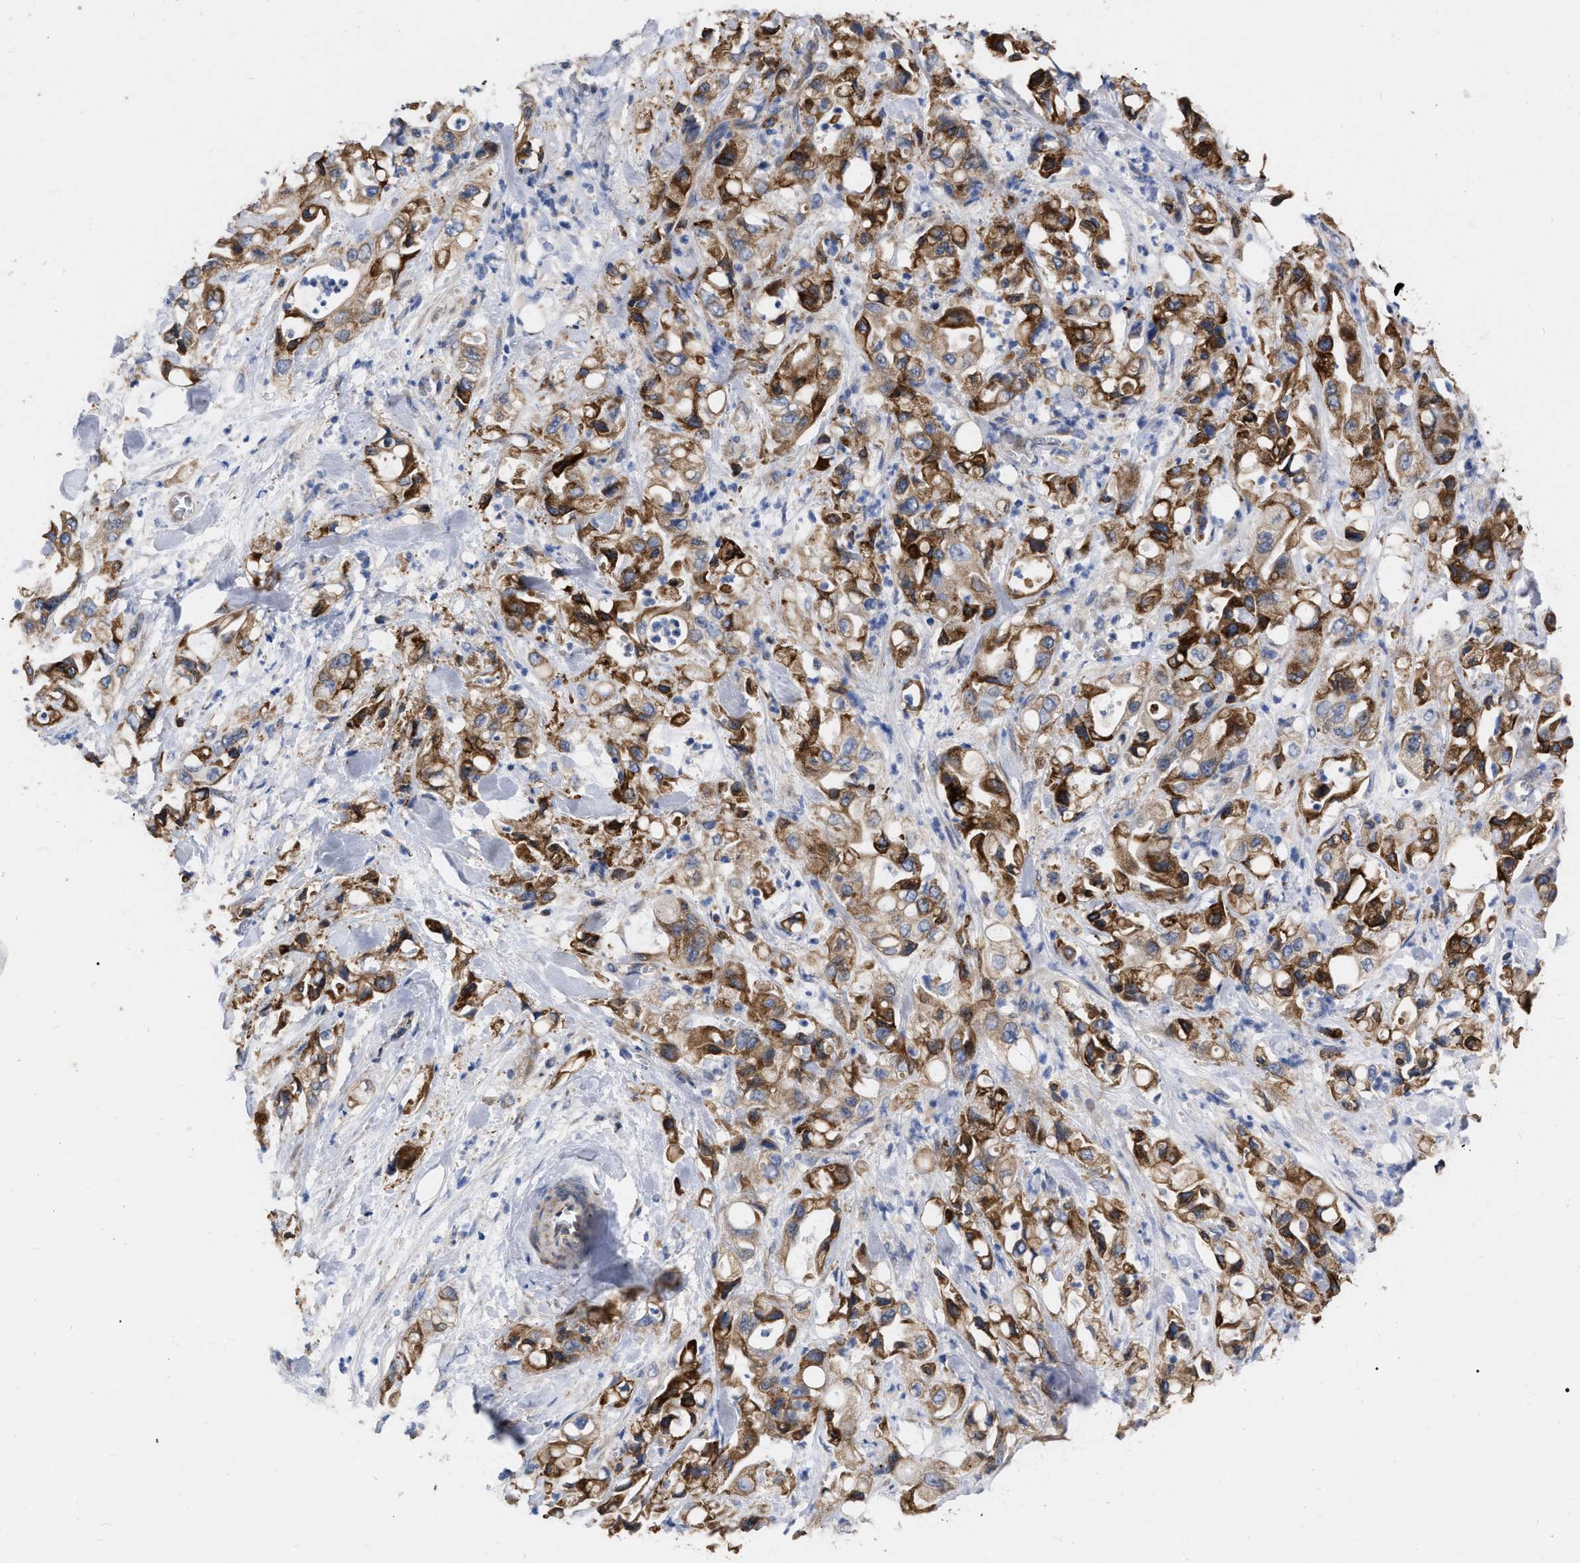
{"staining": {"intensity": "strong", "quantity": ">75%", "location": "cytoplasmic/membranous"}, "tissue": "pancreatic cancer", "cell_type": "Tumor cells", "image_type": "cancer", "snomed": [{"axis": "morphology", "description": "Adenocarcinoma, NOS"}, {"axis": "topography", "description": "Pancreas"}], "caption": "The histopathology image exhibits immunohistochemical staining of adenocarcinoma (pancreatic). There is strong cytoplasmic/membranous expression is present in approximately >75% of tumor cells.", "gene": "MLST8", "patient": {"sex": "male", "age": 70}}